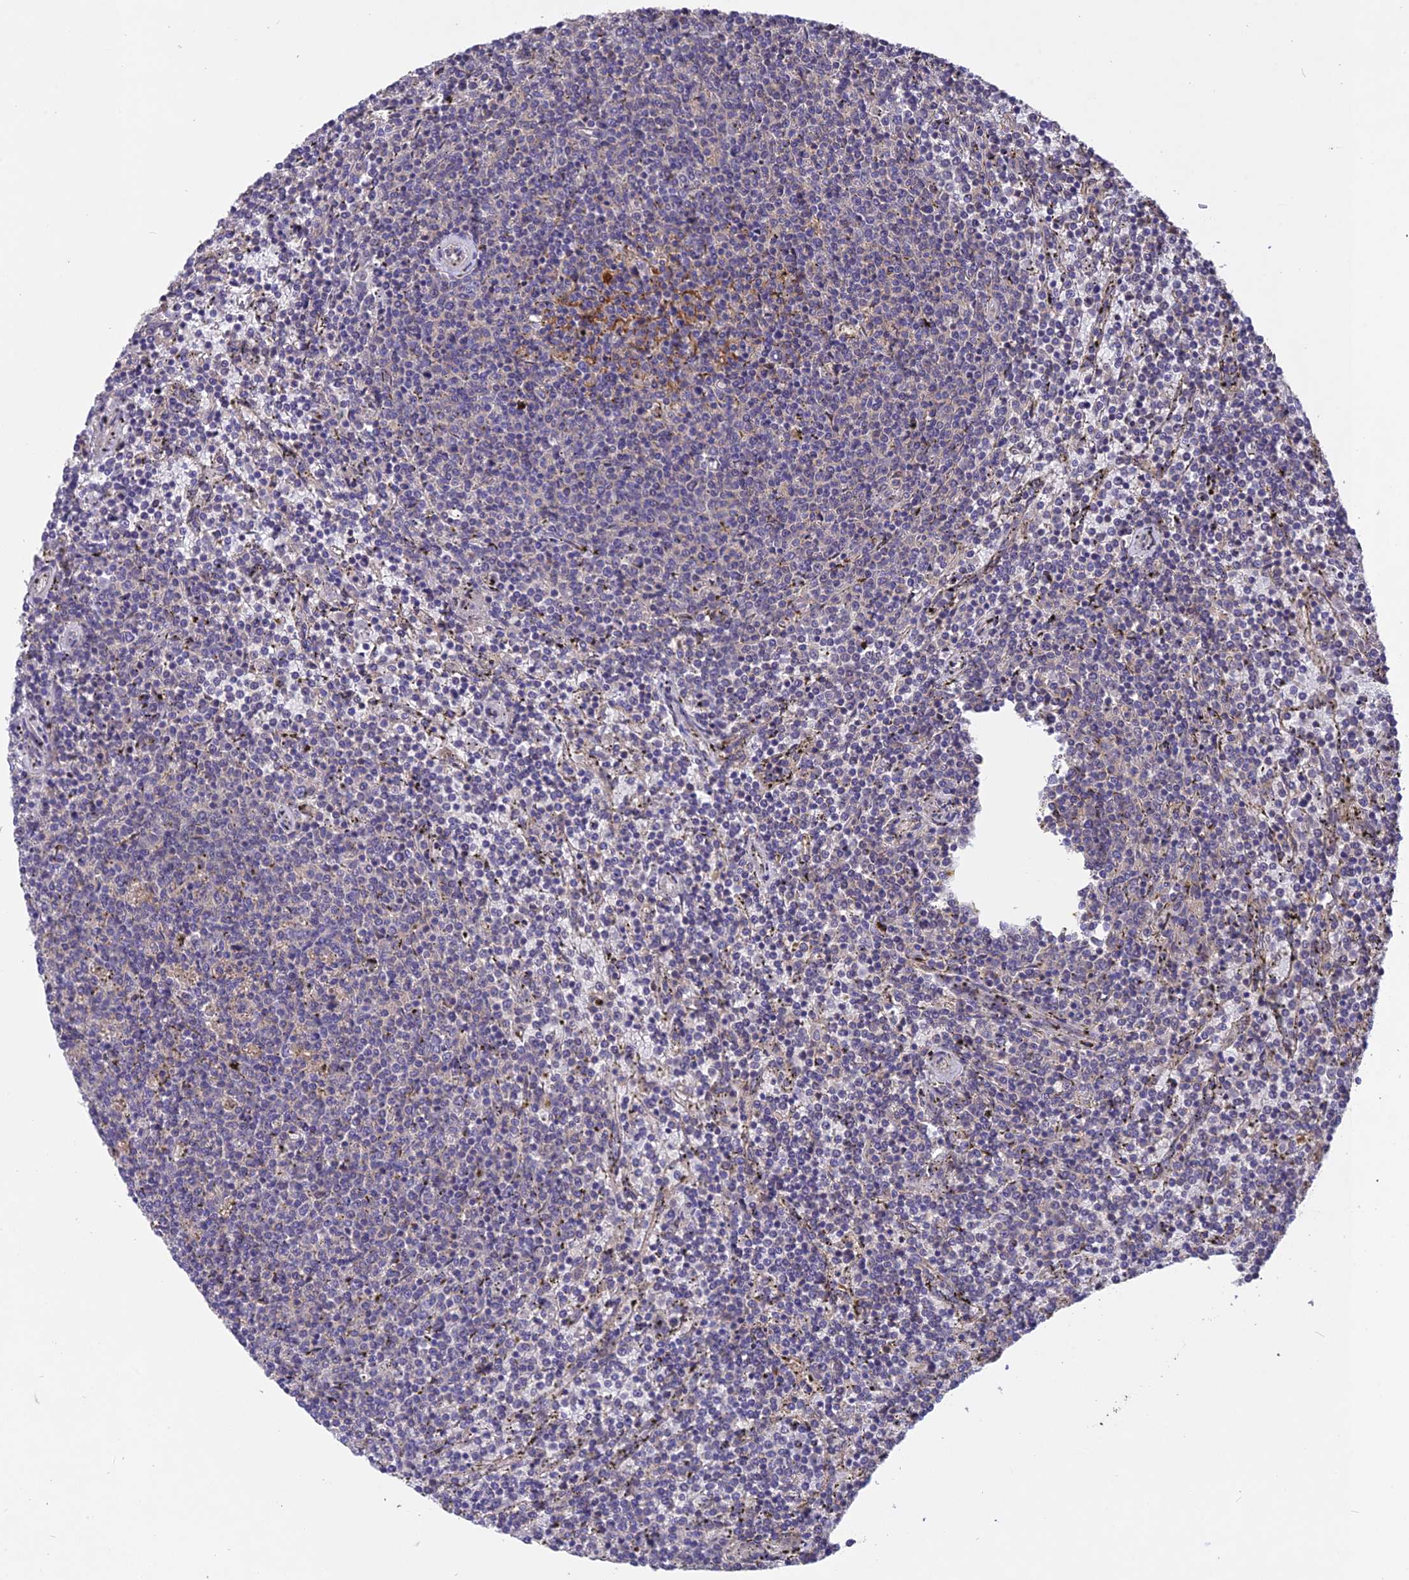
{"staining": {"intensity": "negative", "quantity": "none", "location": "none"}, "tissue": "lymphoma", "cell_type": "Tumor cells", "image_type": "cancer", "snomed": [{"axis": "morphology", "description": "Malignant lymphoma, non-Hodgkin's type, Low grade"}, {"axis": "topography", "description": "Spleen"}], "caption": "Malignant lymphoma, non-Hodgkin's type (low-grade) was stained to show a protein in brown. There is no significant staining in tumor cells.", "gene": "DENND5B", "patient": {"sex": "female", "age": 50}}